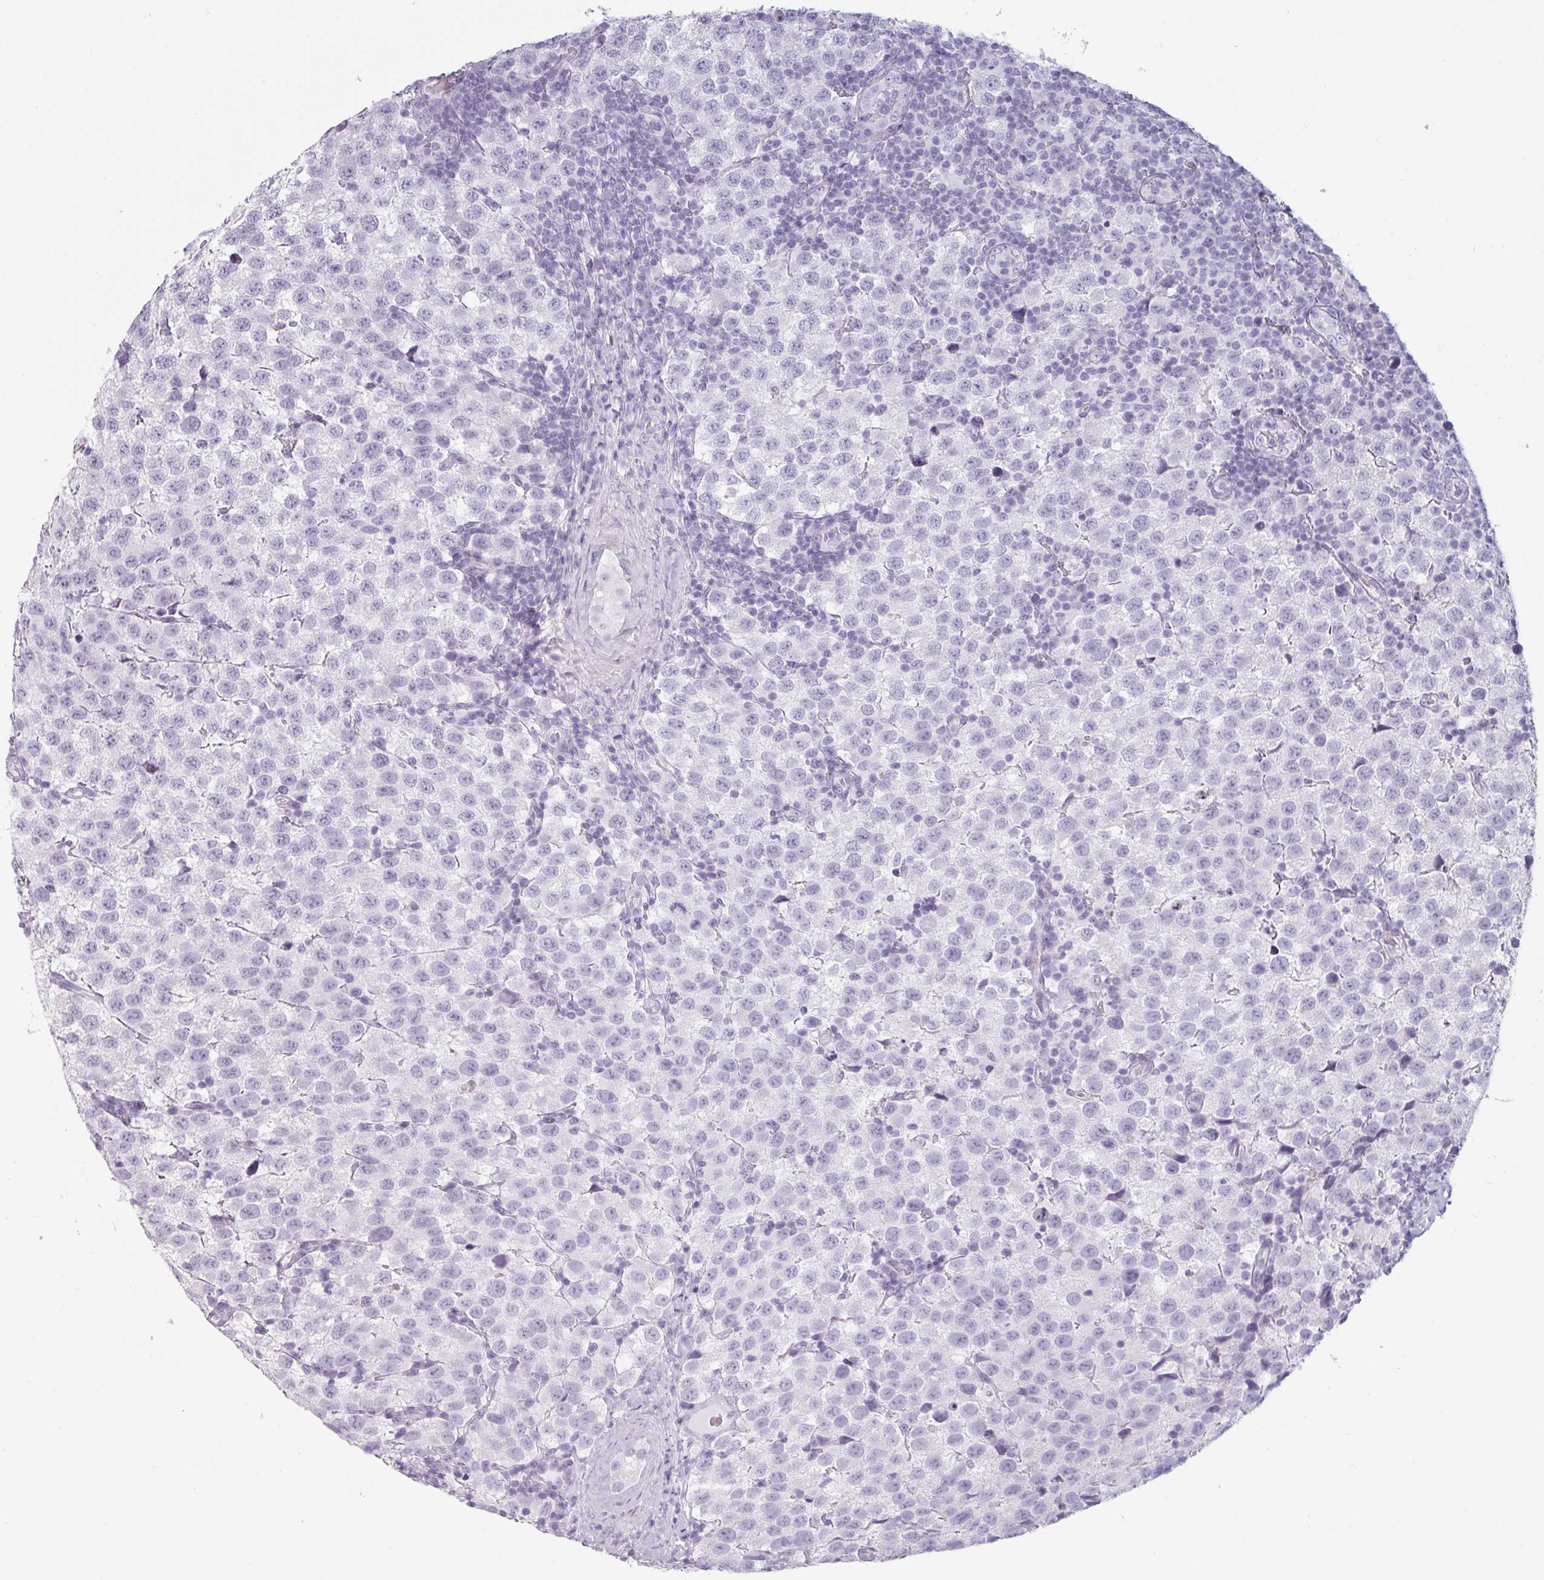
{"staining": {"intensity": "negative", "quantity": "none", "location": "none"}, "tissue": "testis cancer", "cell_type": "Tumor cells", "image_type": "cancer", "snomed": [{"axis": "morphology", "description": "Seminoma, NOS"}, {"axis": "topography", "description": "Testis"}], "caption": "DAB immunohistochemical staining of human testis cancer (seminoma) demonstrates no significant staining in tumor cells.", "gene": "SFTPA1", "patient": {"sex": "male", "age": 34}}